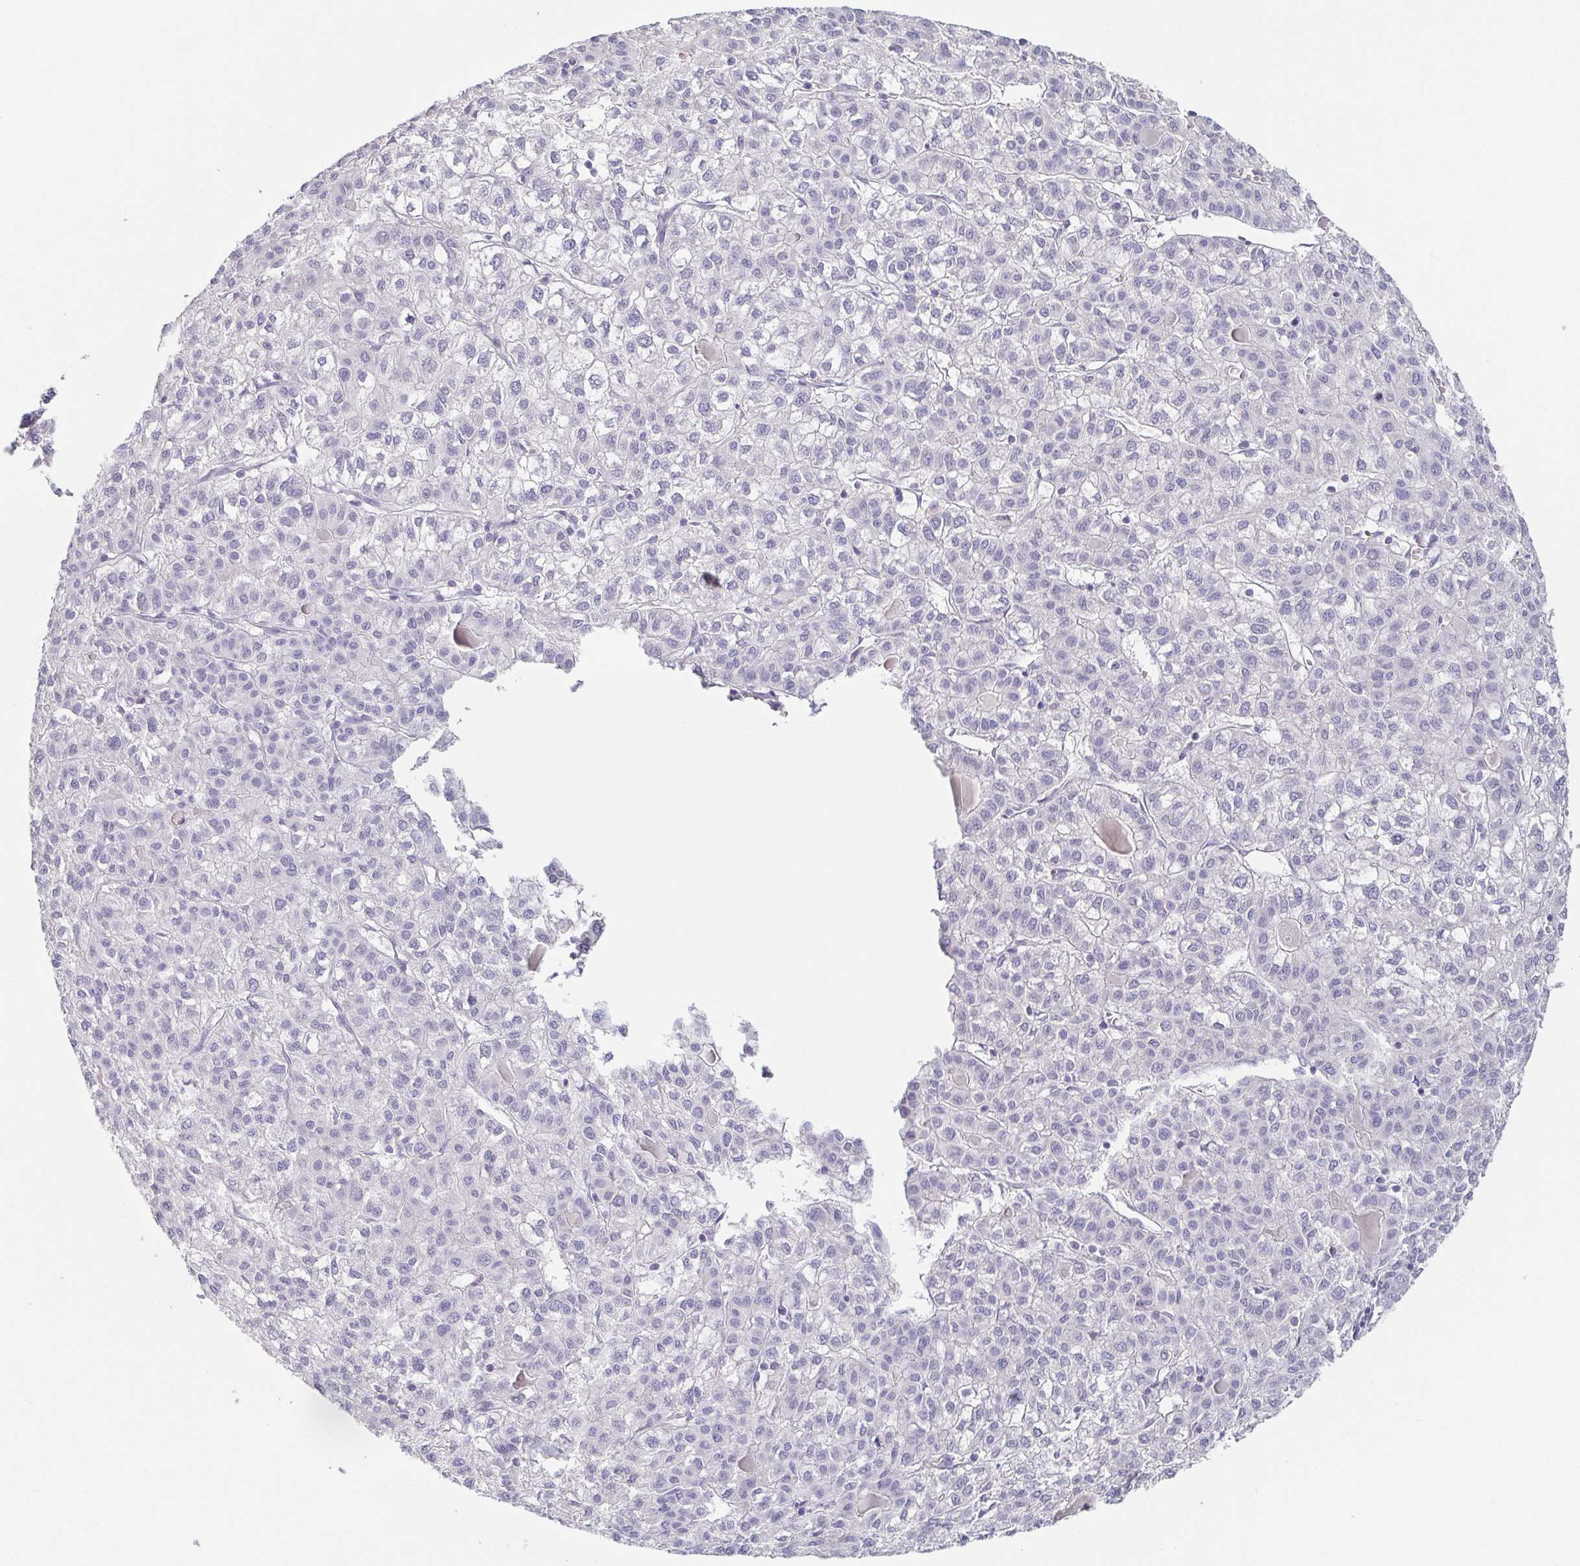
{"staining": {"intensity": "negative", "quantity": "none", "location": "none"}, "tissue": "liver cancer", "cell_type": "Tumor cells", "image_type": "cancer", "snomed": [{"axis": "morphology", "description": "Carcinoma, Hepatocellular, NOS"}, {"axis": "topography", "description": "Liver"}], "caption": "Histopathology image shows no protein expression in tumor cells of hepatocellular carcinoma (liver) tissue. Nuclei are stained in blue.", "gene": "ITLN1", "patient": {"sex": "female", "age": 43}}